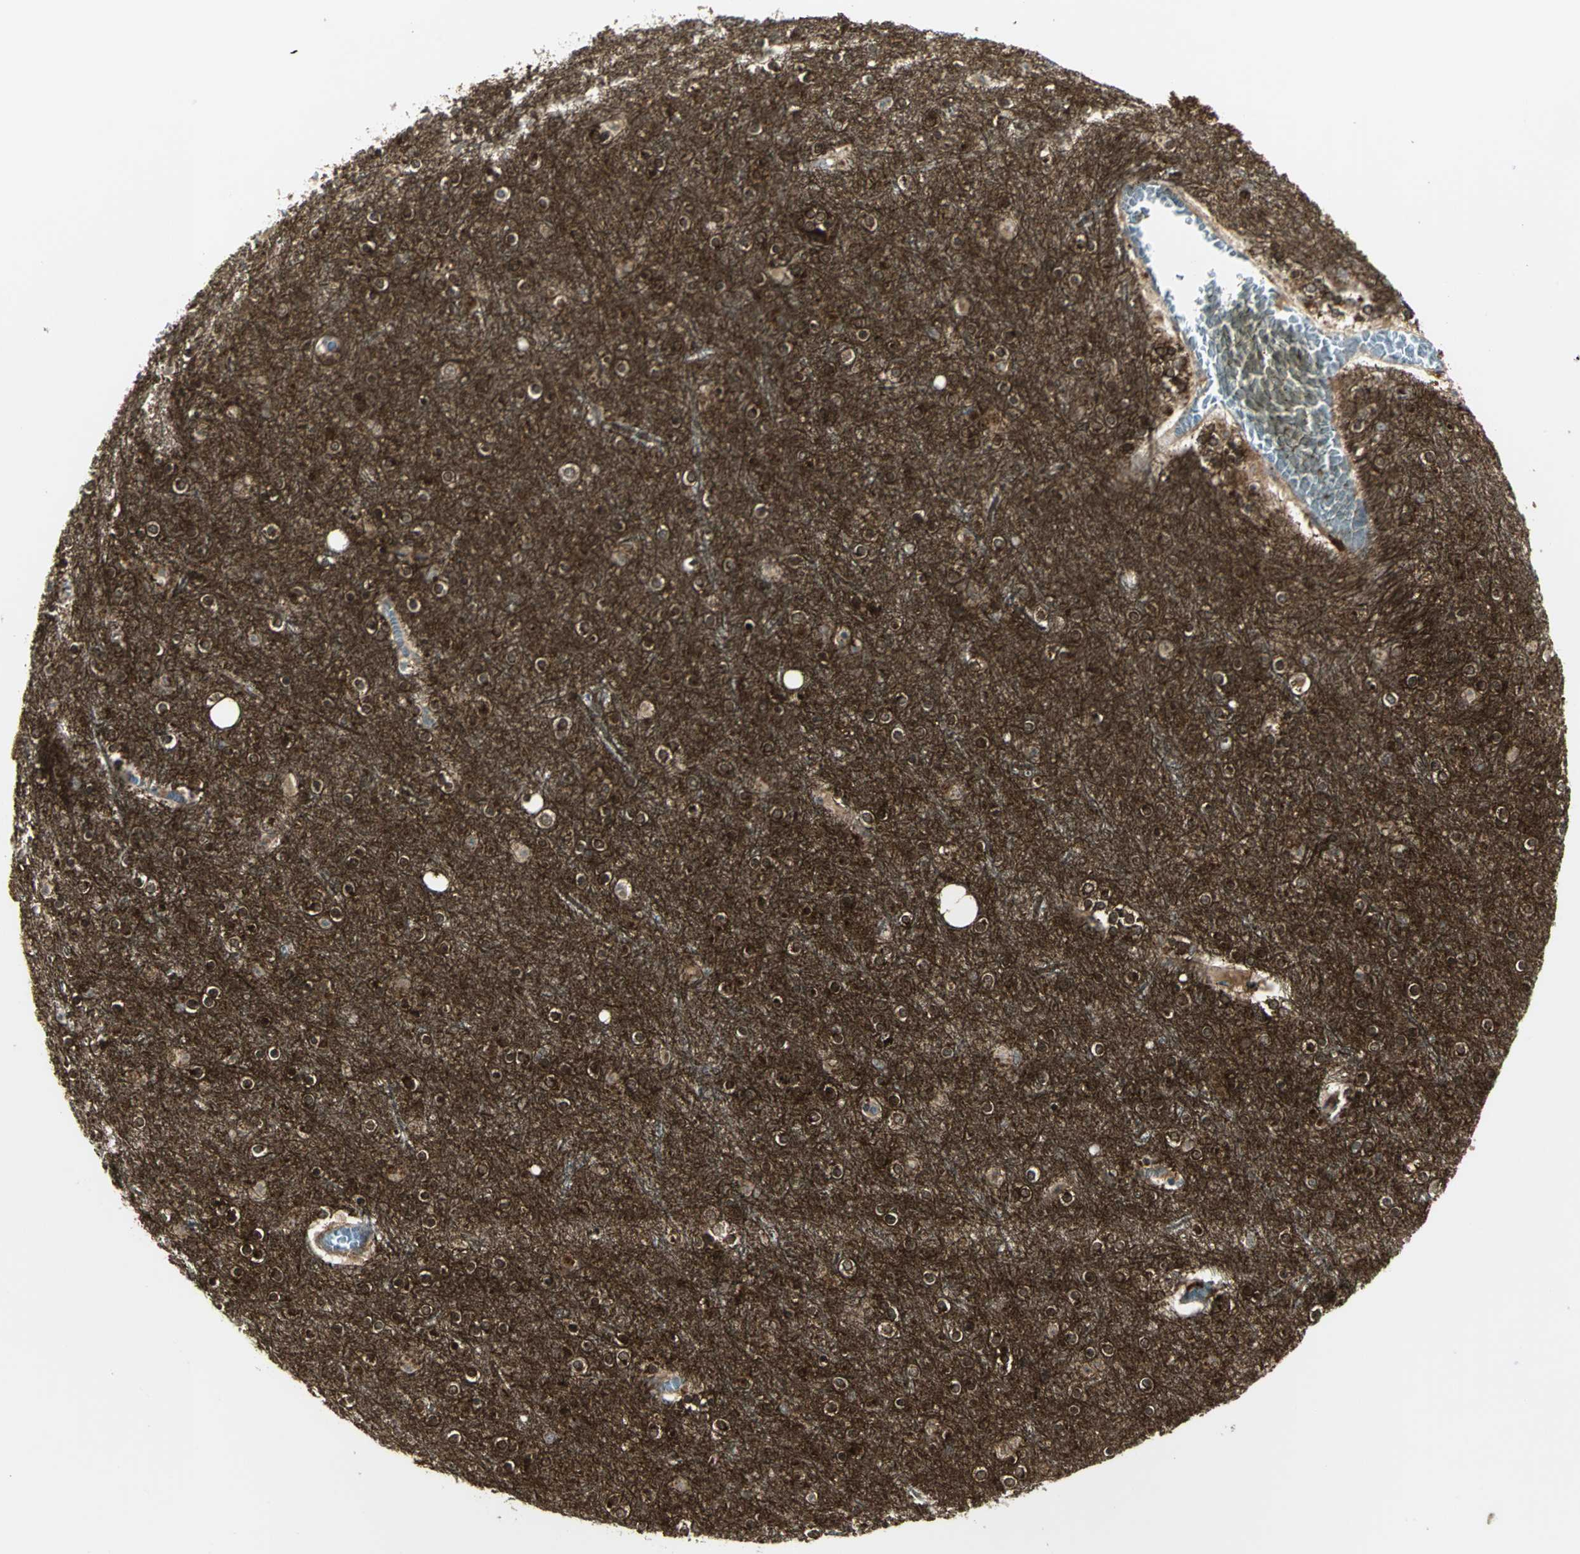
{"staining": {"intensity": "negative", "quantity": "none", "location": "none"}, "tissue": "cerebral cortex", "cell_type": "Endothelial cells", "image_type": "normal", "snomed": [{"axis": "morphology", "description": "Normal tissue, NOS"}, {"axis": "topography", "description": "Cerebral cortex"}], "caption": "An immunohistochemistry histopathology image of normal cerebral cortex is shown. There is no staining in endothelial cells of cerebral cortex.", "gene": "MAPK8IP3", "patient": {"sex": "female", "age": 54}}